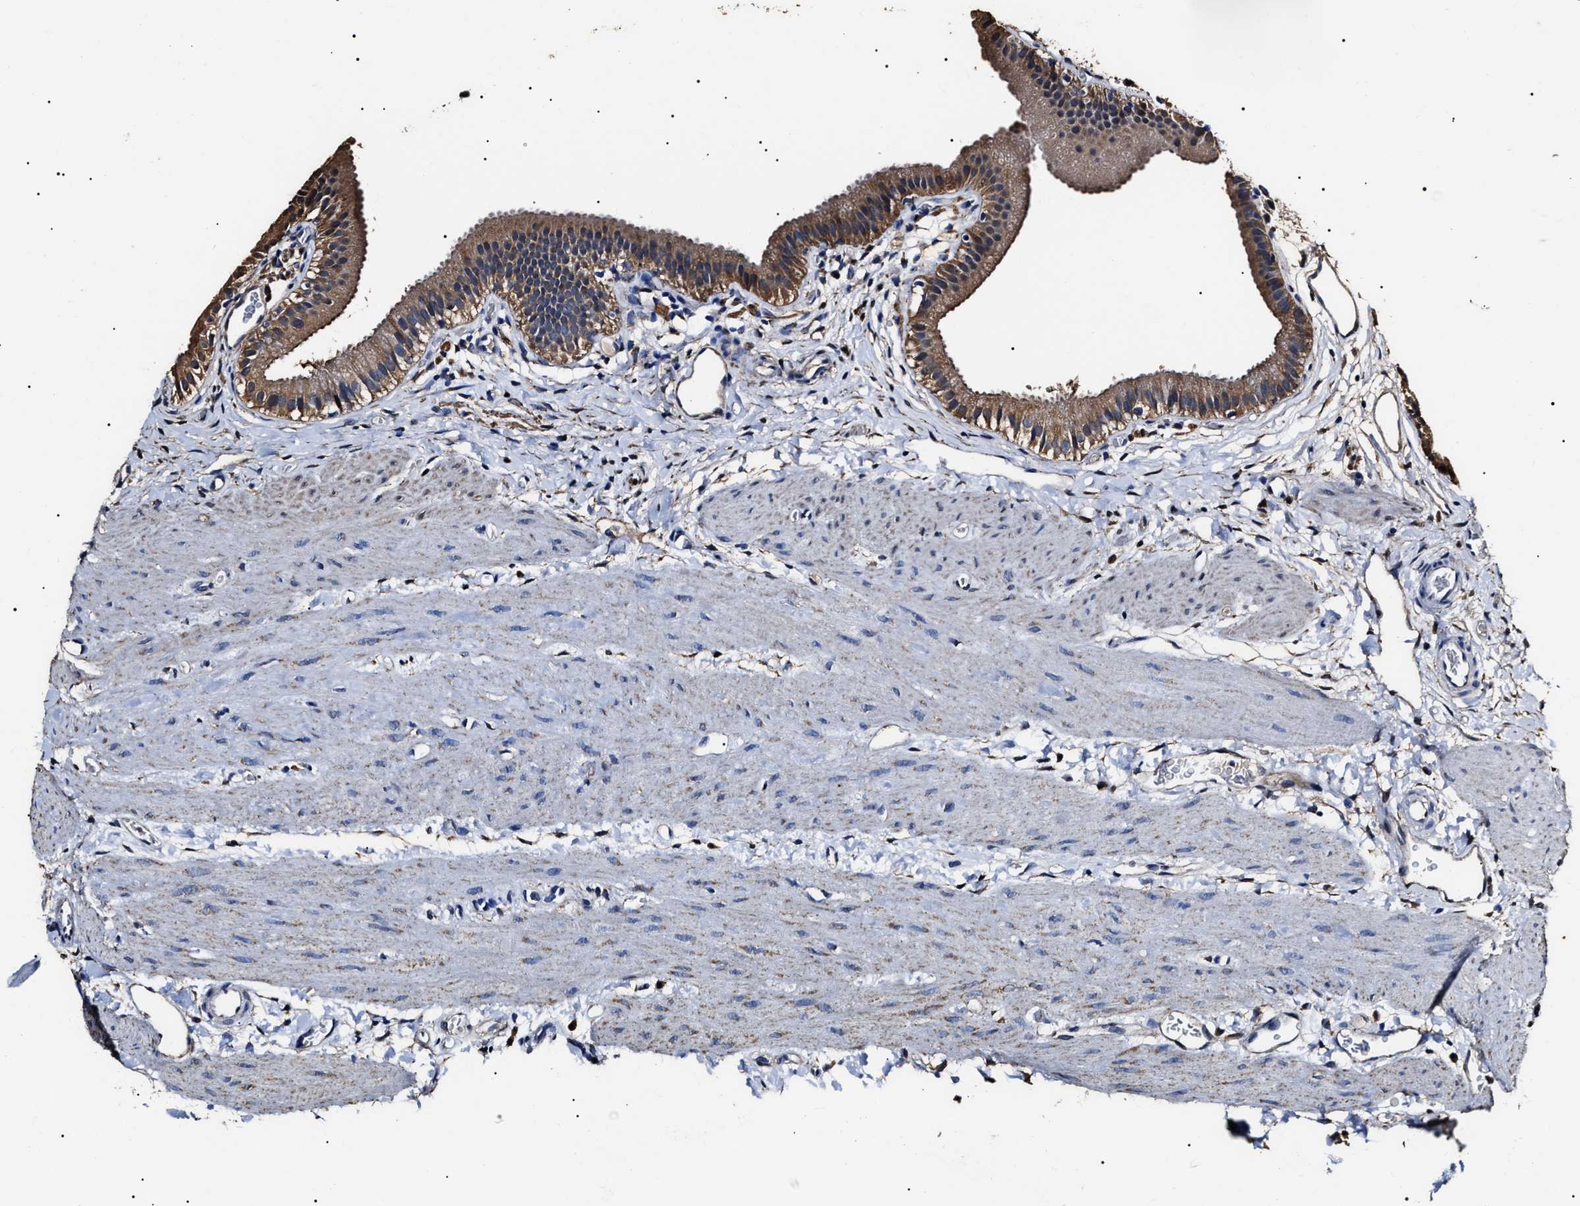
{"staining": {"intensity": "moderate", "quantity": ">75%", "location": "cytoplasmic/membranous"}, "tissue": "gallbladder", "cell_type": "Glandular cells", "image_type": "normal", "snomed": [{"axis": "morphology", "description": "Normal tissue, NOS"}, {"axis": "topography", "description": "Gallbladder"}], "caption": "Immunohistochemistry photomicrograph of benign gallbladder: gallbladder stained using immunohistochemistry (IHC) exhibits medium levels of moderate protein expression localized specifically in the cytoplasmic/membranous of glandular cells, appearing as a cytoplasmic/membranous brown color.", "gene": "ALDH1A1", "patient": {"sex": "female", "age": 26}}